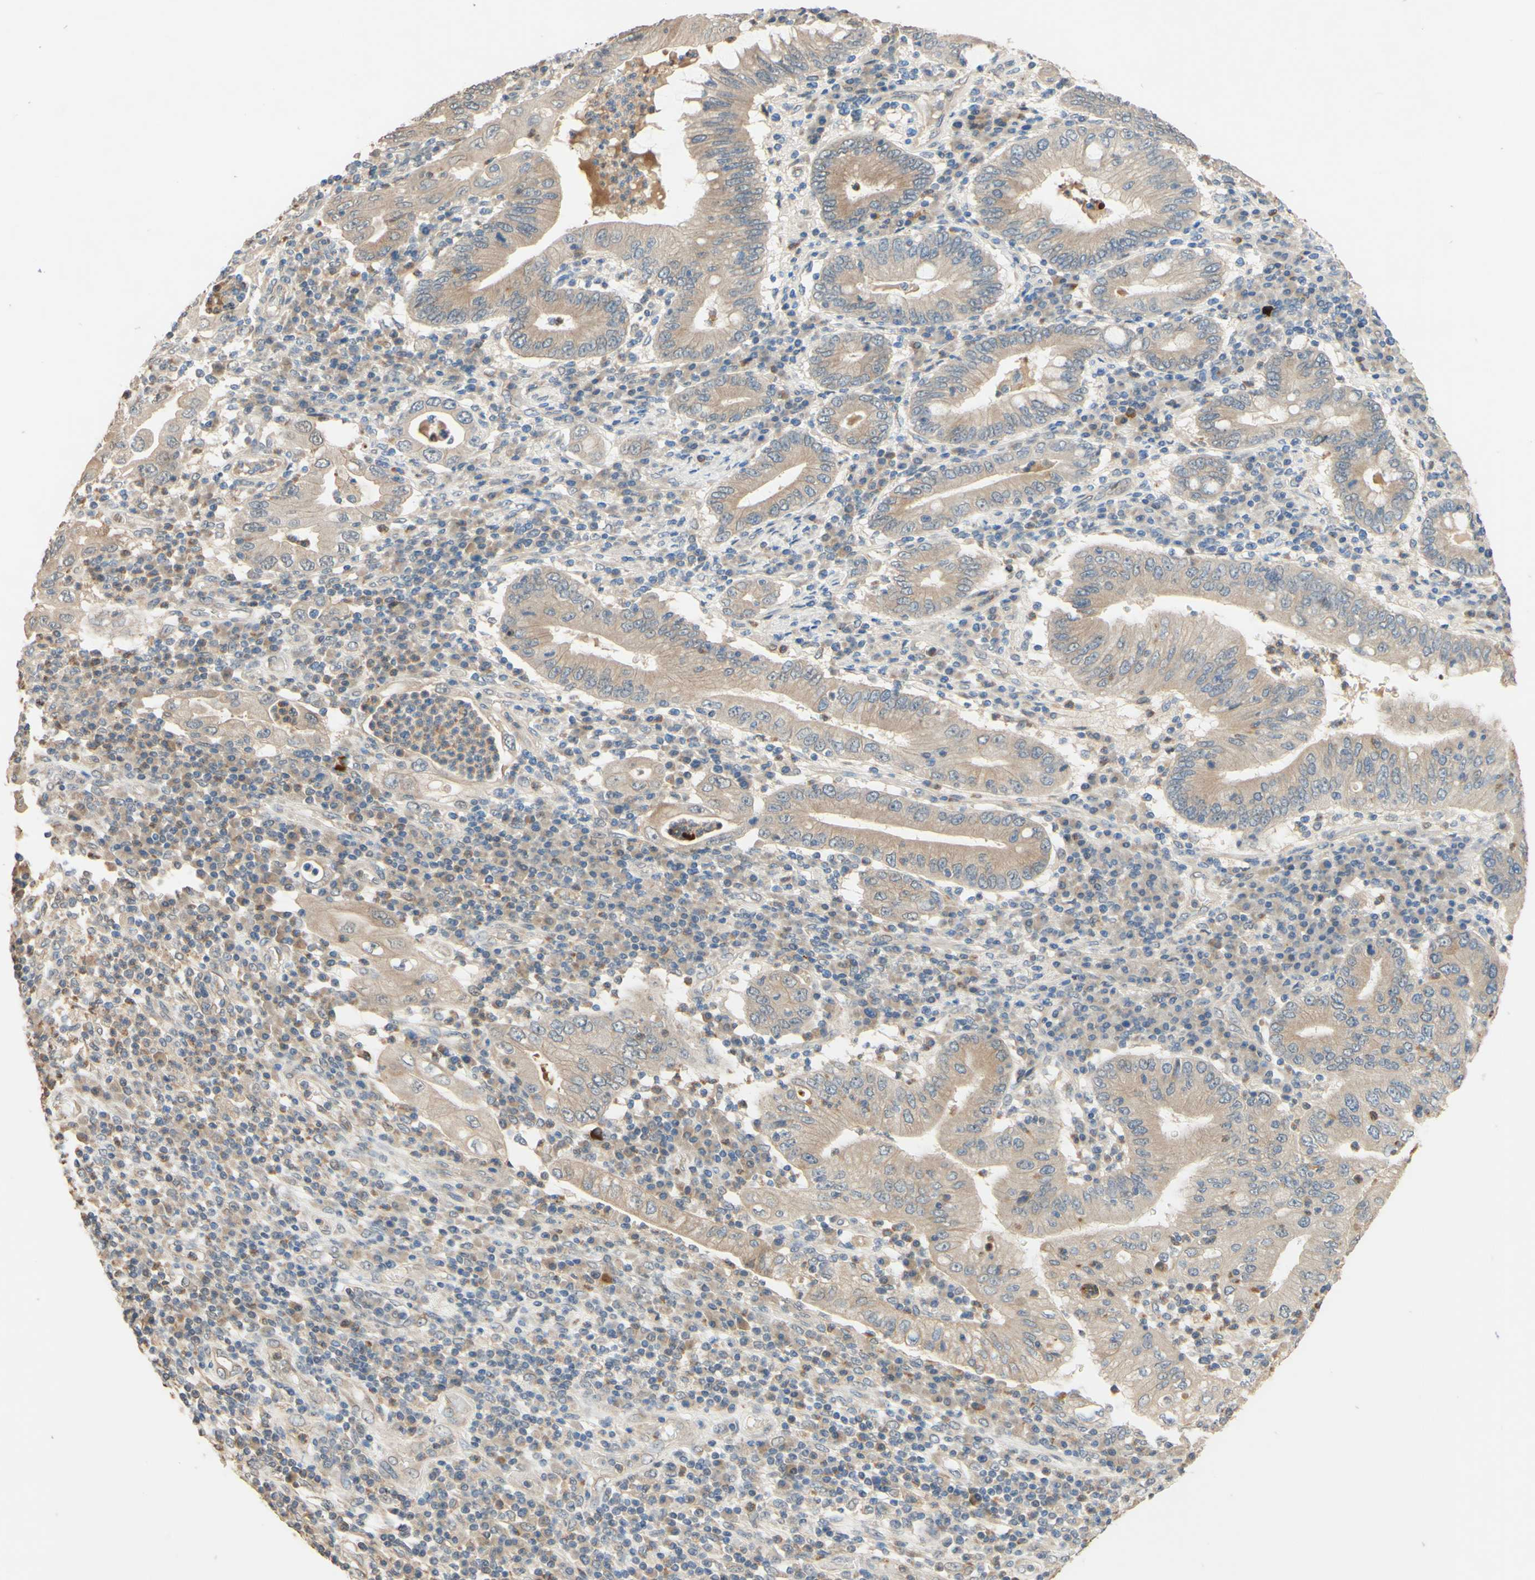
{"staining": {"intensity": "weak", "quantity": ">75%", "location": "cytoplasmic/membranous"}, "tissue": "stomach cancer", "cell_type": "Tumor cells", "image_type": "cancer", "snomed": [{"axis": "morphology", "description": "Normal tissue, NOS"}, {"axis": "morphology", "description": "Adenocarcinoma, NOS"}, {"axis": "topography", "description": "Esophagus"}, {"axis": "topography", "description": "Stomach, upper"}, {"axis": "topography", "description": "Peripheral nerve tissue"}], "caption": "Stomach cancer (adenocarcinoma) tissue reveals weak cytoplasmic/membranous staining in about >75% of tumor cells", "gene": "SMIM19", "patient": {"sex": "male", "age": 62}}